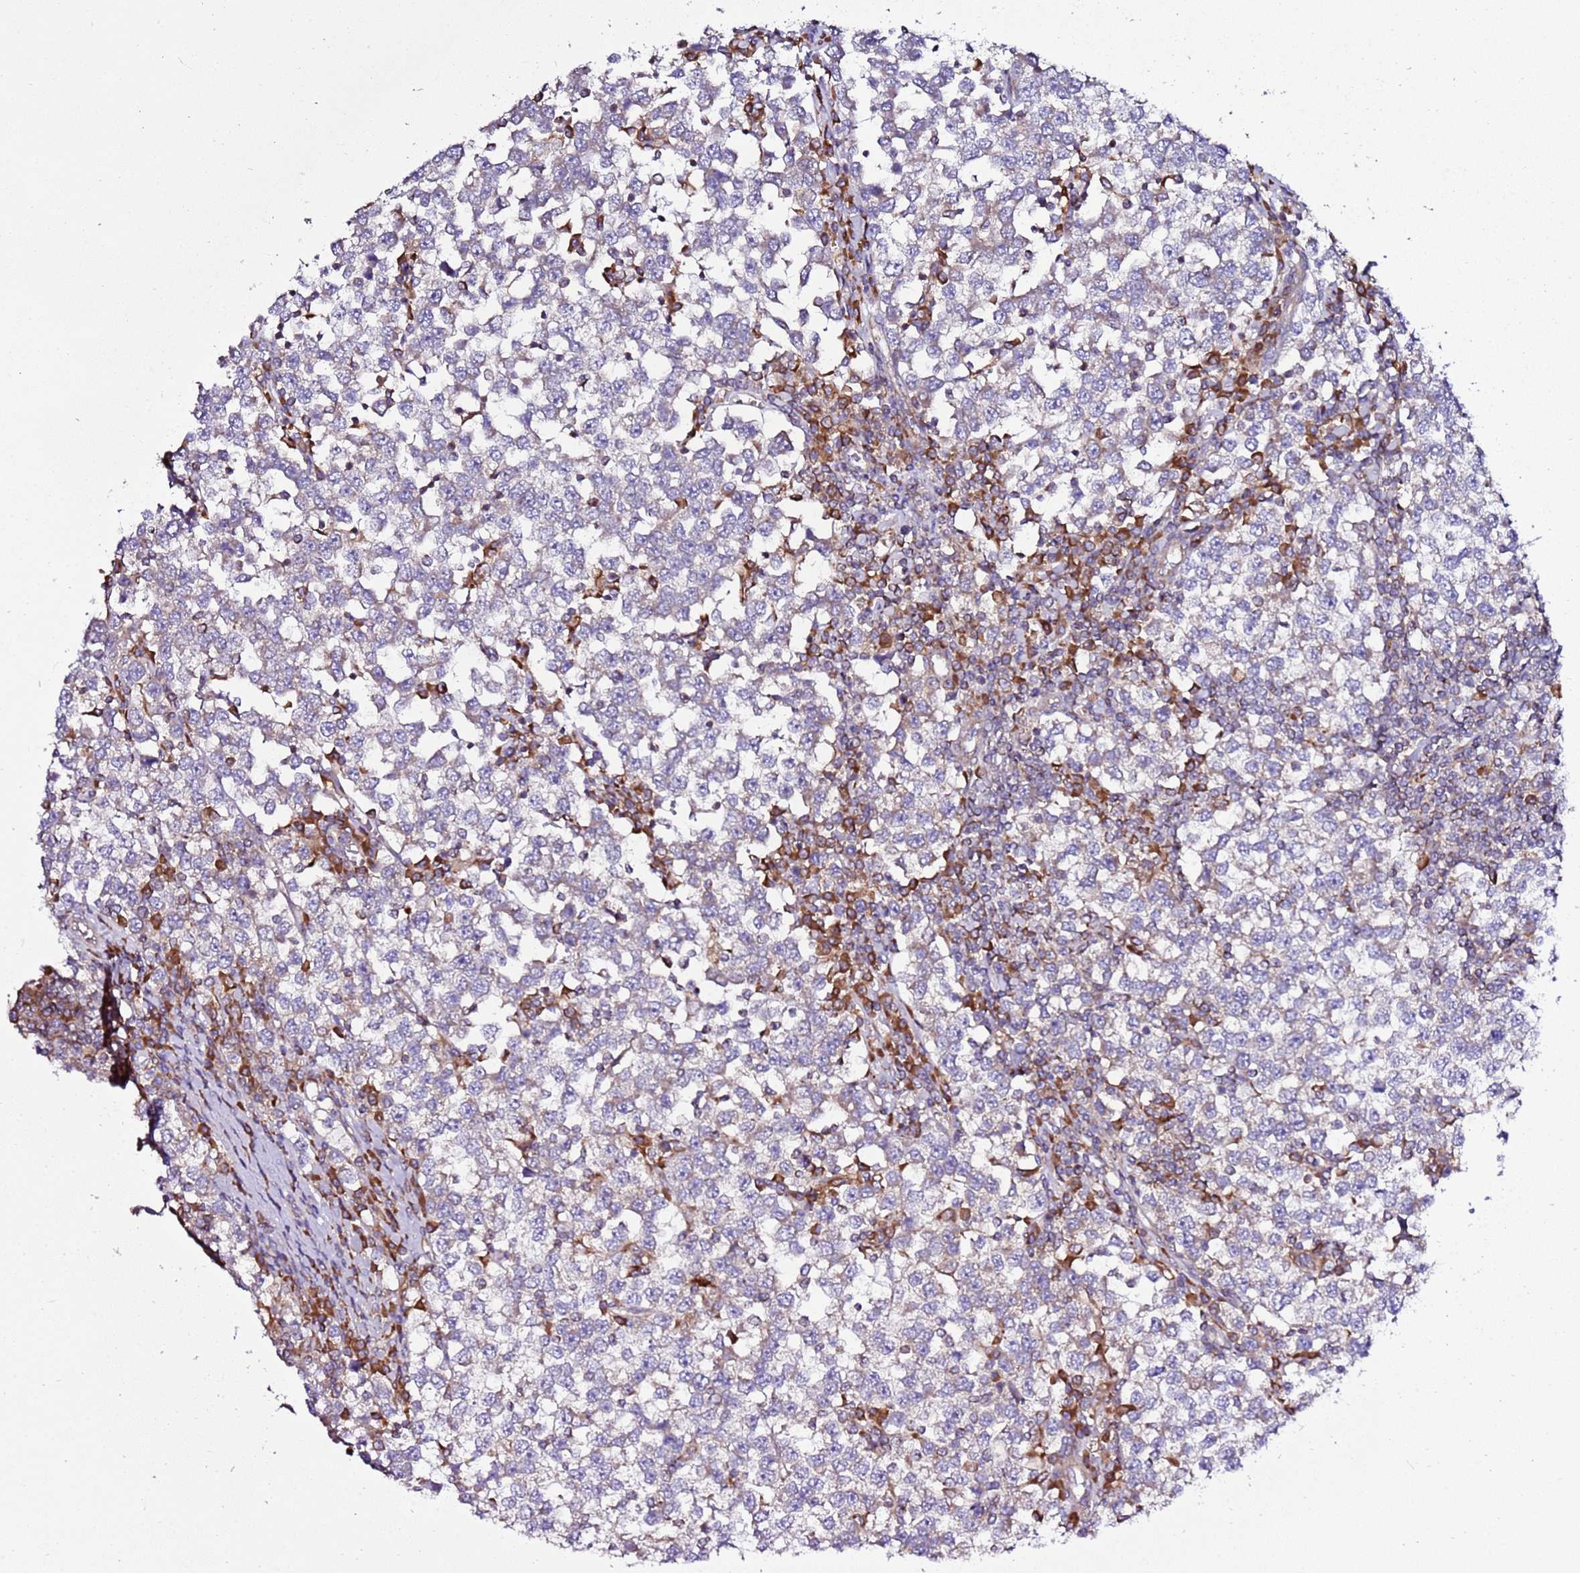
{"staining": {"intensity": "weak", "quantity": "<25%", "location": "cytoplasmic/membranous"}, "tissue": "testis cancer", "cell_type": "Tumor cells", "image_type": "cancer", "snomed": [{"axis": "morphology", "description": "Seminoma, NOS"}, {"axis": "topography", "description": "Testis"}], "caption": "IHC of testis seminoma displays no expression in tumor cells.", "gene": "C19orf12", "patient": {"sex": "male", "age": 65}}